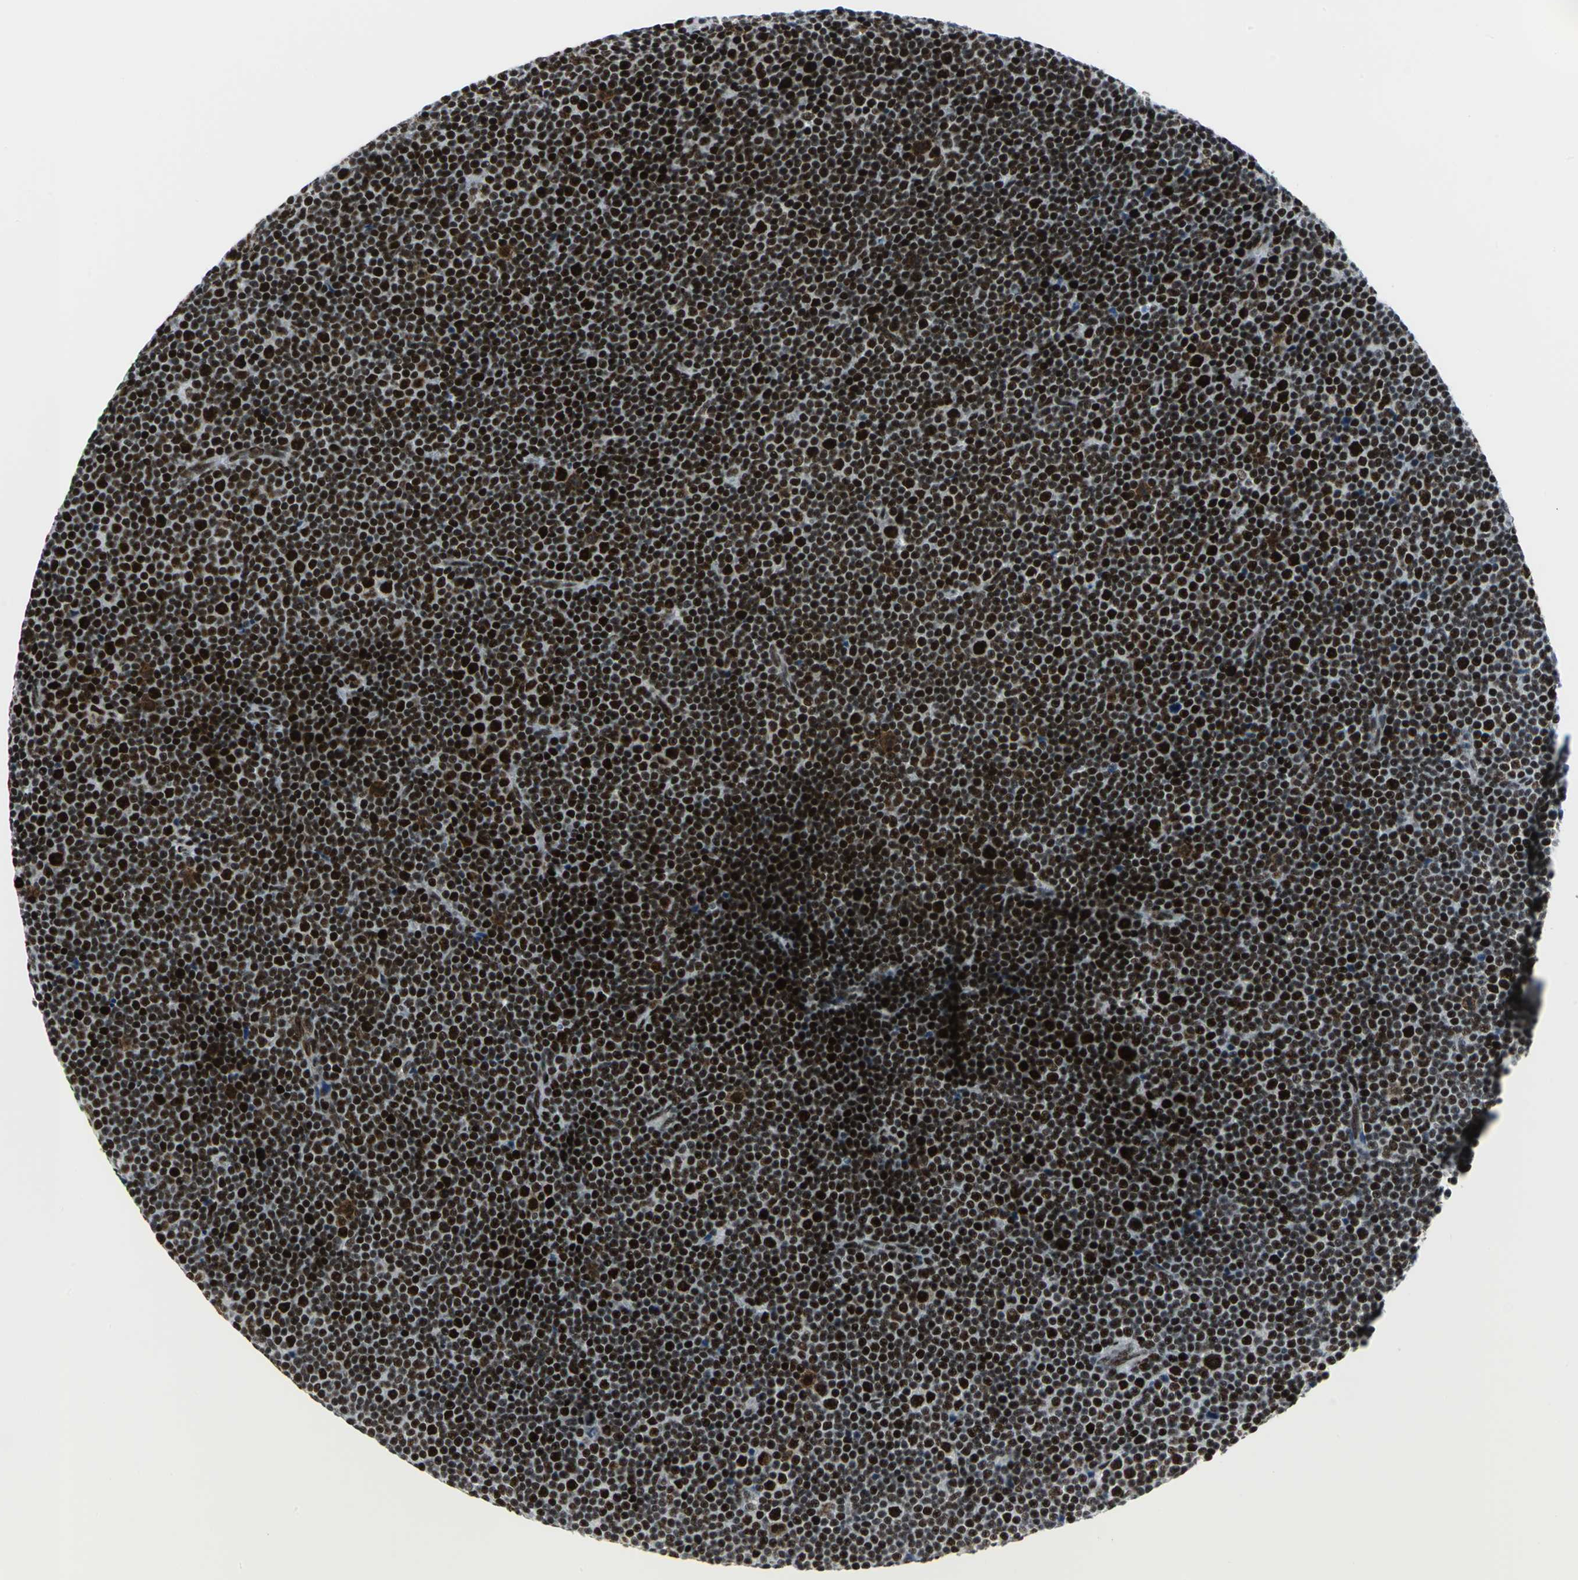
{"staining": {"intensity": "strong", "quantity": ">75%", "location": "nuclear"}, "tissue": "lymphoma", "cell_type": "Tumor cells", "image_type": "cancer", "snomed": [{"axis": "morphology", "description": "Malignant lymphoma, non-Hodgkin's type, Low grade"}, {"axis": "topography", "description": "Lymph node"}], "caption": "High-magnification brightfield microscopy of malignant lymphoma, non-Hodgkin's type (low-grade) stained with DAB (brown) and counterstained with hematoxylin (blue). tumor cells exhibit strong nuclear expression is identified in approximately>75% of cells.", "gene": "SMARCA4", "patient": {"sex": "female", "age": 67}}